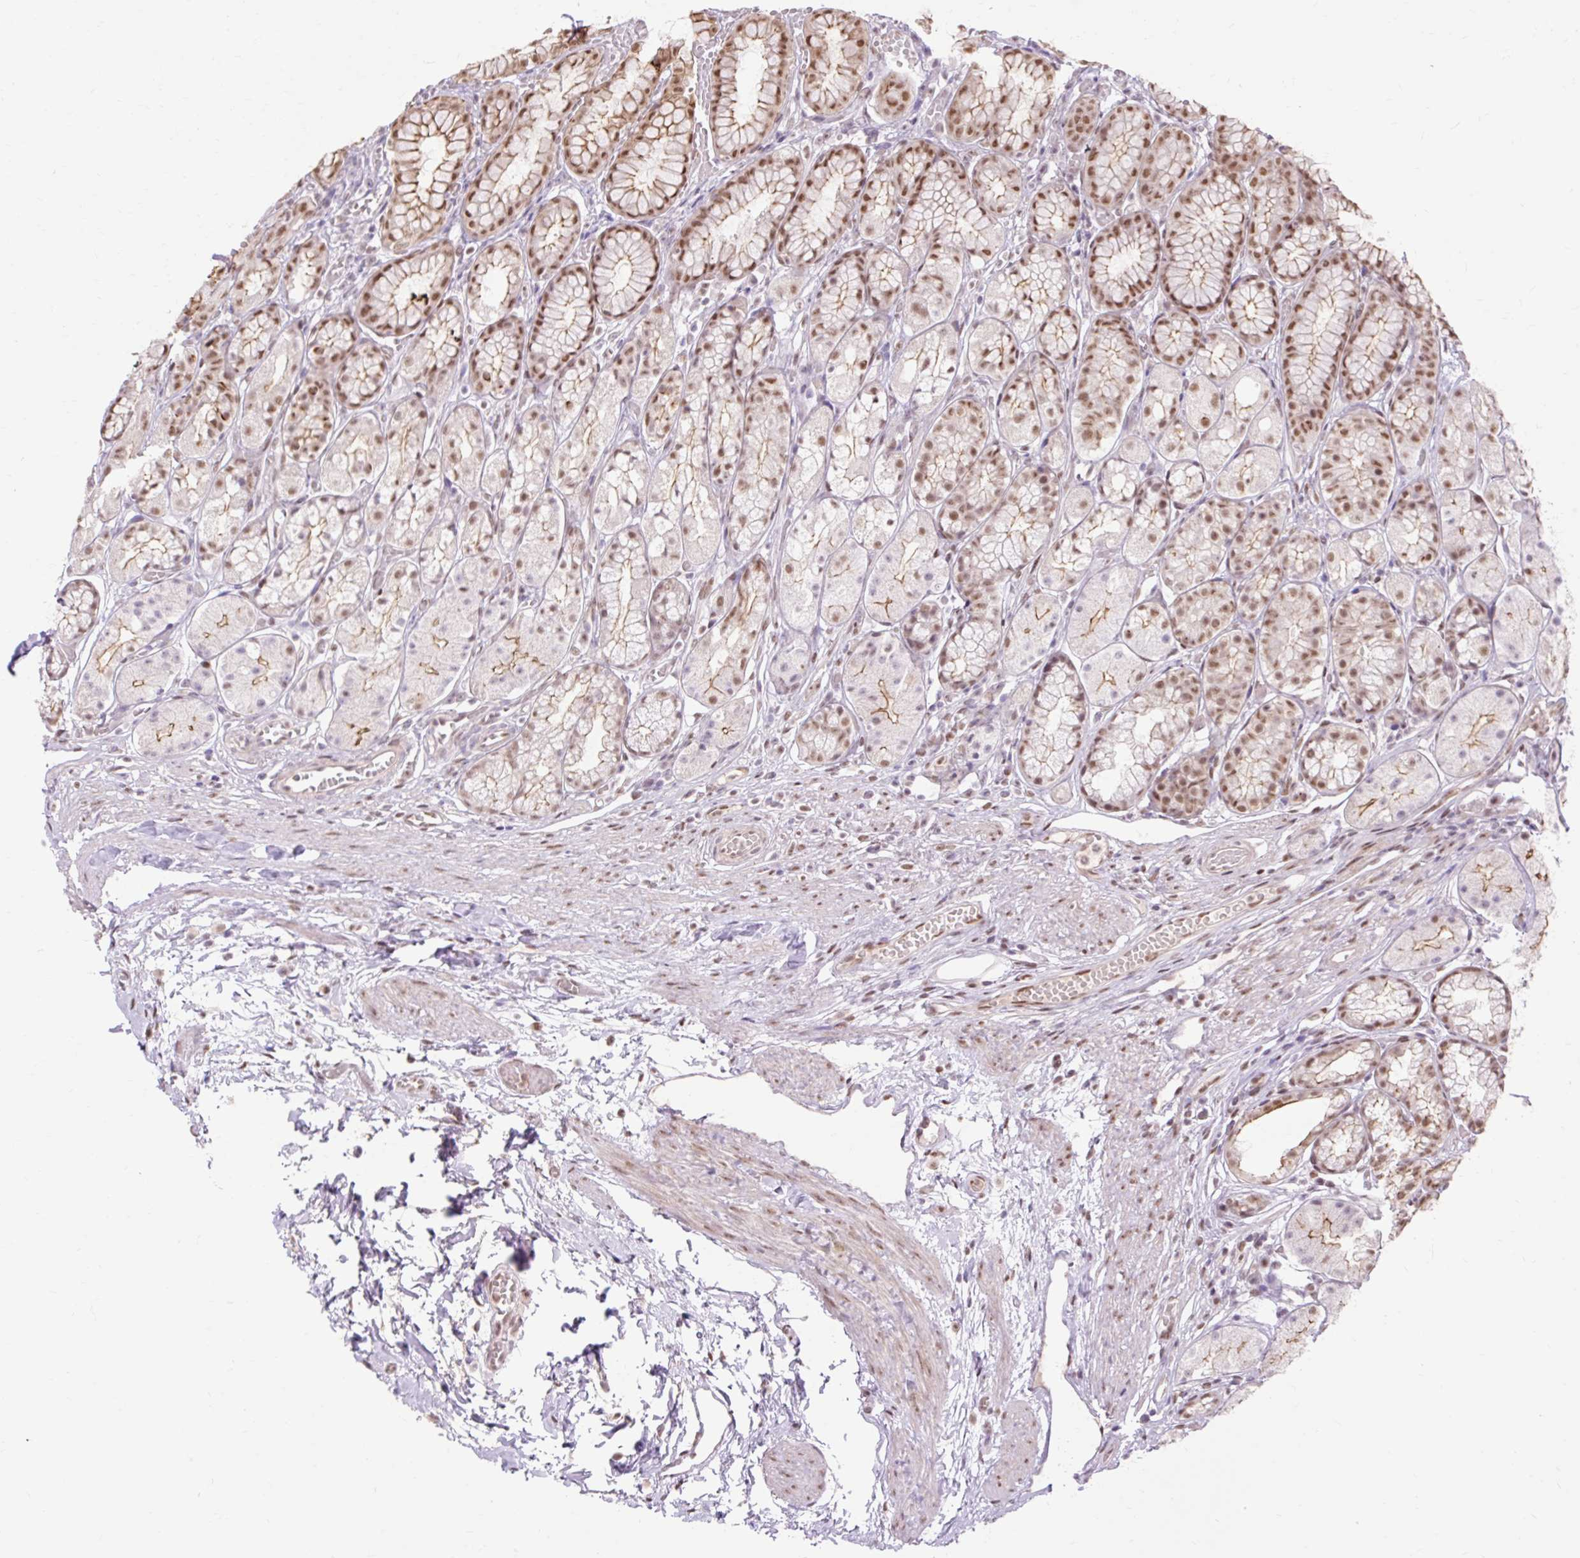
{"staining": {"intensity": "moderate", "quantity": "25%-75%", "location": "cytoplasmic/membranous,nuclear"}, "tissue": "stomach", "cell_type": "Glandular cells", "image_type": "normal", "snomed": [{"axis": "morphology", "description": "Normal tissue, NOS"}, {"axis": "topography", "description": "Smooth muscle"}, {"axis": "topography", "description": "Stomach"}], "caption": "Immunohistochemistry (IHC) image of benign stomach: human stomach stained using immunohistochemistry (IHC) exhibits medium levels of moderate protein expression localized specifically in the cytoplasmic/membranous,nuclear of glandular cells, appearing as a cytoplasmic/membranous,nuclear brown color.", "gene": "ENSG00000261832", "patient": {"sex": "male", "age": 70}}